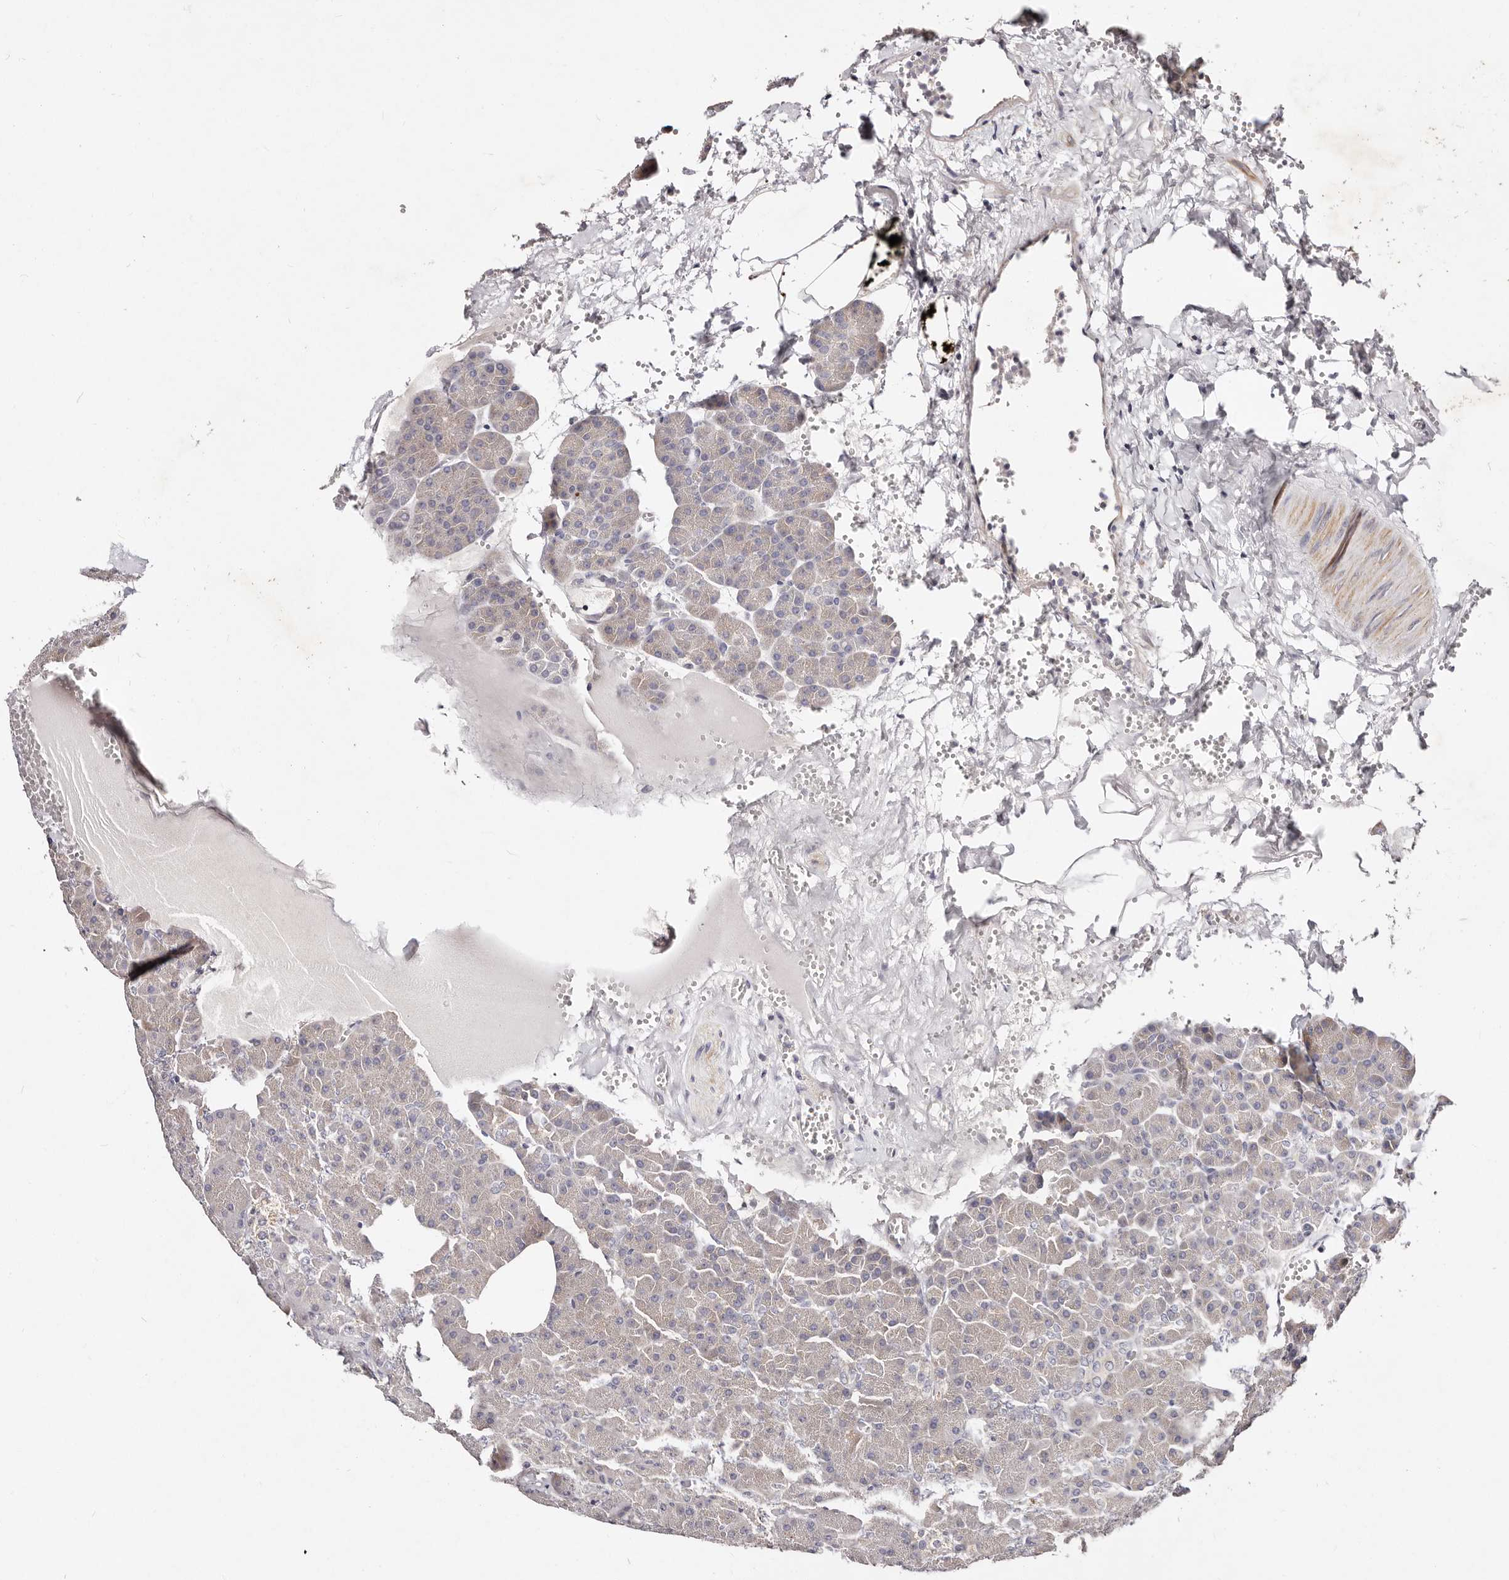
{"staining": {"intensity": "weak", "quantity": "<25%", "location": "cytoplasmic/membranous"}, "tissue": "pancreas", "cell_type": "Exocrine glandular cells", "image_type": "normal", "snomed": [{"axis": "morphology", "description": "Normal tissue, NOS"}, {"axis": "morphology", "description": "Carcinoid, malignant, NOS"}, {"axis": "topography", "description": "Pancreas"}], "caption": "The photomicrograph demonstrates no significant positivity in exocrine glandular cells of pancreas. (DAB immunohistochemistry visualized using brightfield microscopy, high magnification).", "gene": "MRPS33", "patient": {"sex": "female", "age": 35}}